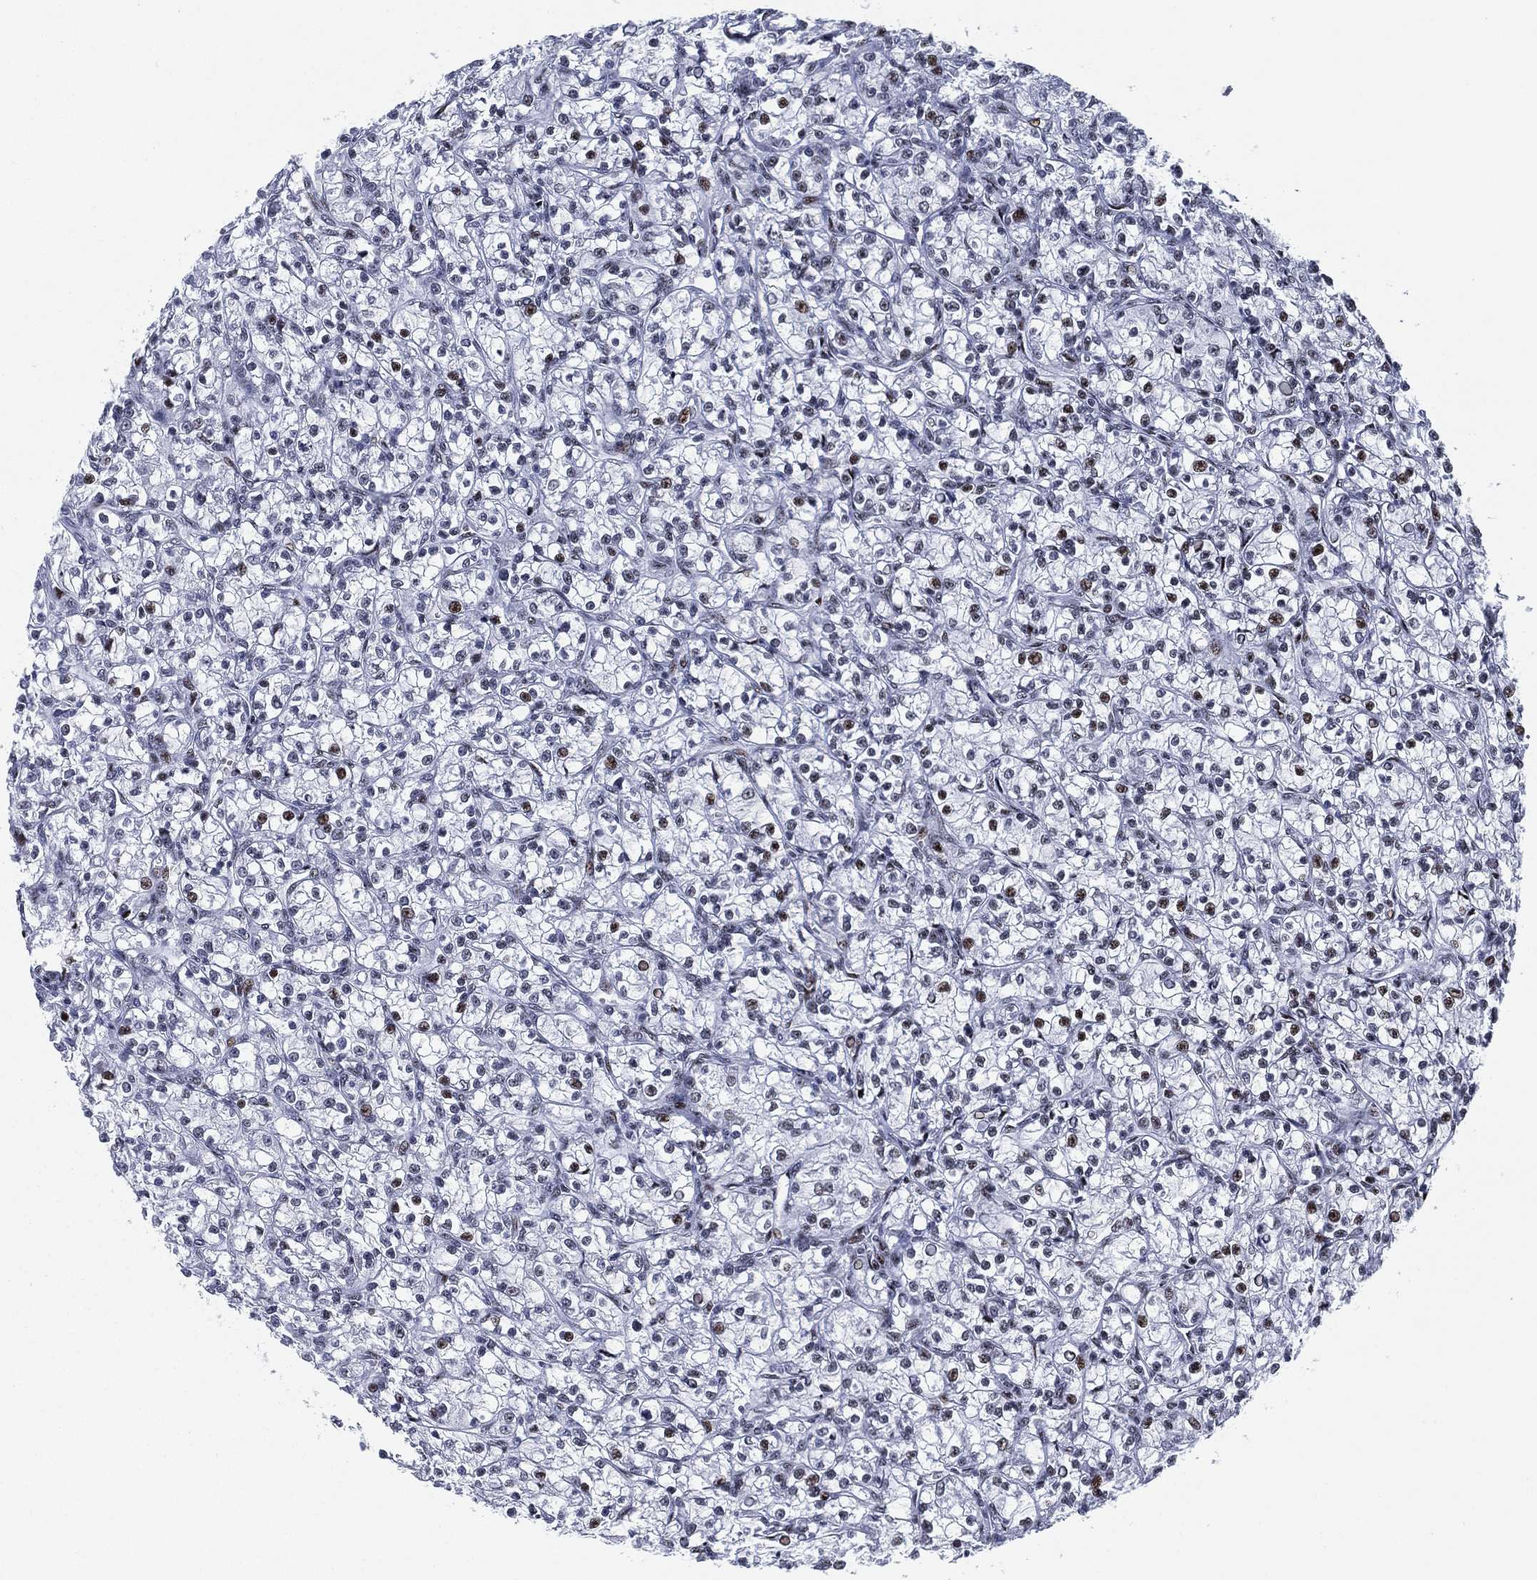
{"staining": {"intensity": "moderate", "quantity": "<25%", "location": "nuclear"}, "tissue": "renal cancer", "cell_type": "Tumor cells", "image_type": "cancer", "snomed": [{"axis": "morphology", "description": "Adenocarcinoma, NOS"}, {"axis": "topography", "description": "Kidney"}], "caption": "Protein analysis of renal cancer tissue exhibits moderate nuclear expression in about <25% of tumor cells. (IHC, brightfield microscopy, high magnification).", "gene": "CYB561D2", "patient": {"sex": "female", "age": 59}}